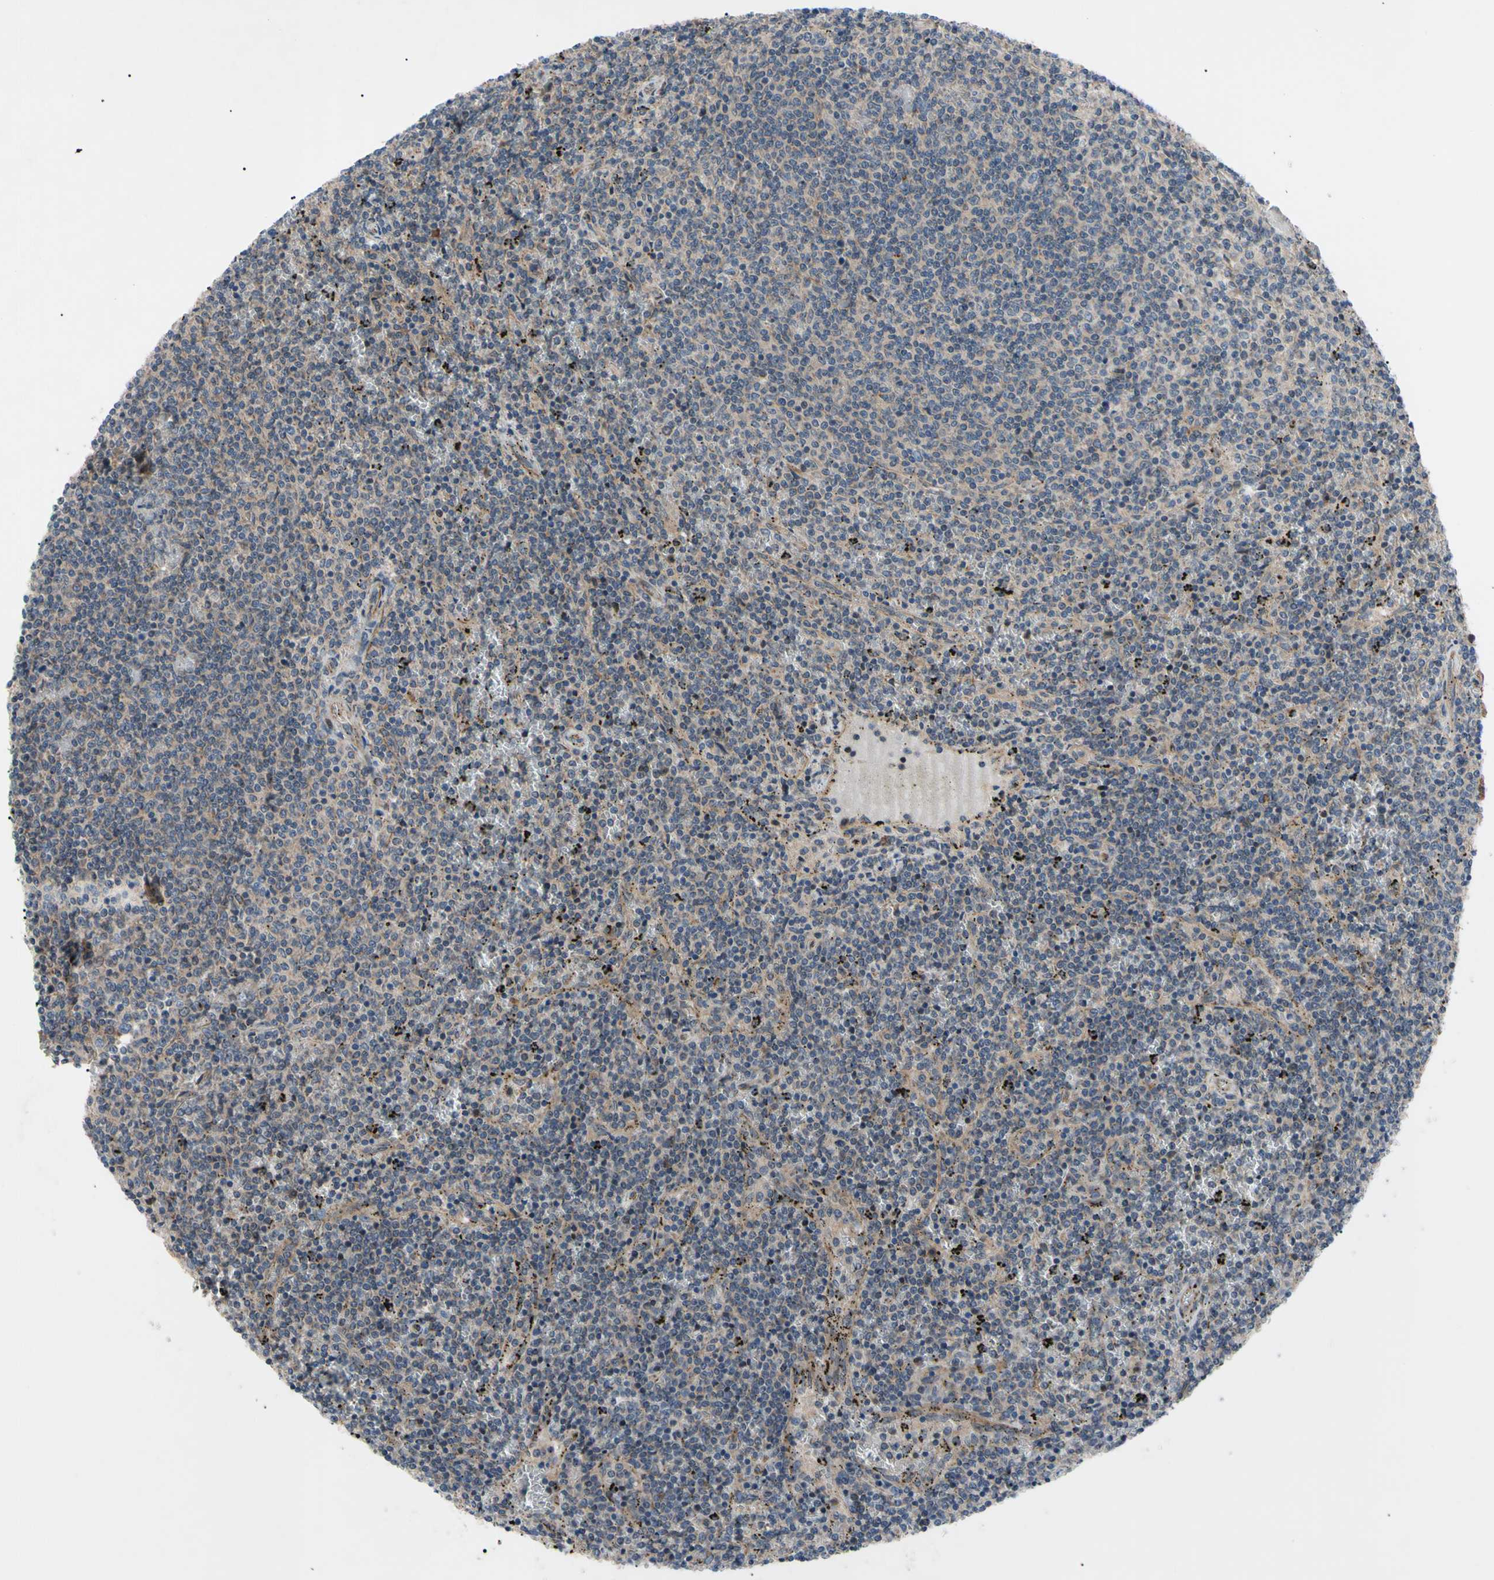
{"staining": {"intensity": "weak", "quantity": "25%-75%", "location": "cytoplasmic/membranous"}, "tissue": "lymphoma", "cell_type": "Tumor cells", "image_type": "cancer", "snomed": [{"axis": "morphology", "description": "Malignant lymphoma, non-Hodgkin's type, Low grade"}, {"axis": "topography", "description": "Spleen"}], "caption": "There is low levels of weak cytoplasmic/membranous staining in tumor cells of malignant lymphoma, non-Hodgkin's type (low-grade), as demonstrated by immunohistochemical staining (brown color).", "gene": "SVIL", "patient": {"sex": "female", "age": 50}}